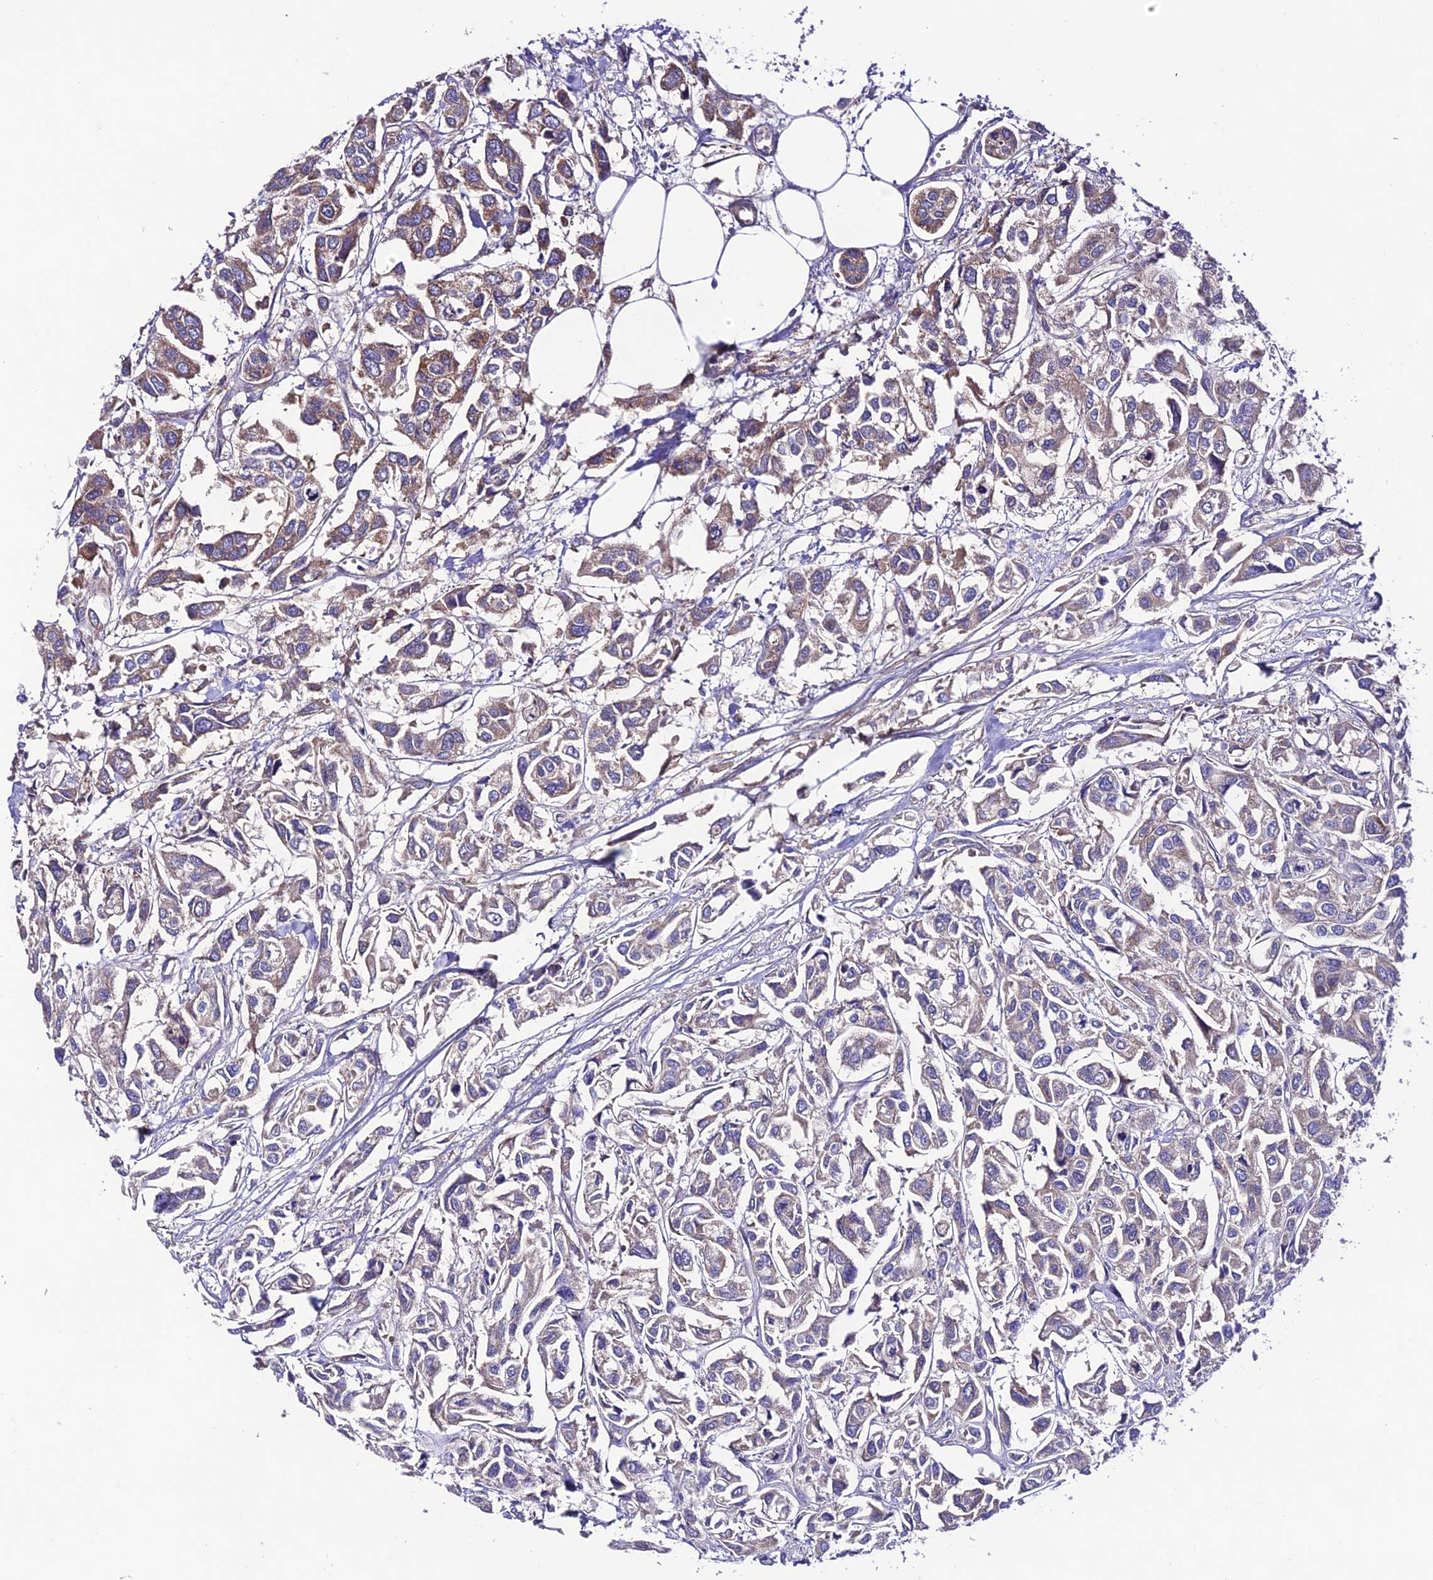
{"staining": {"intensity": "moderate", "quantity": "<25%", "location": "cytoplasmic/membranous"}, "tissue": "urothelial cancer", "cell_type": "Tumor cells", "image_type": "cancer", "snomed": [{"axis": "morphology", "description": "Urothelial carcinoma, High grade"}, {"axis": "topography", "description": "Urinary bladder"}], "caption": "Immunohistochemical staining of urothelial carcinoma (high-grade) shows low levels of moderate cytoplasmic/membranous protein staining in approximately <25% of tumor cells.", "gene": "LACTB2", "patient": {"sex": "male", "age": 67}}